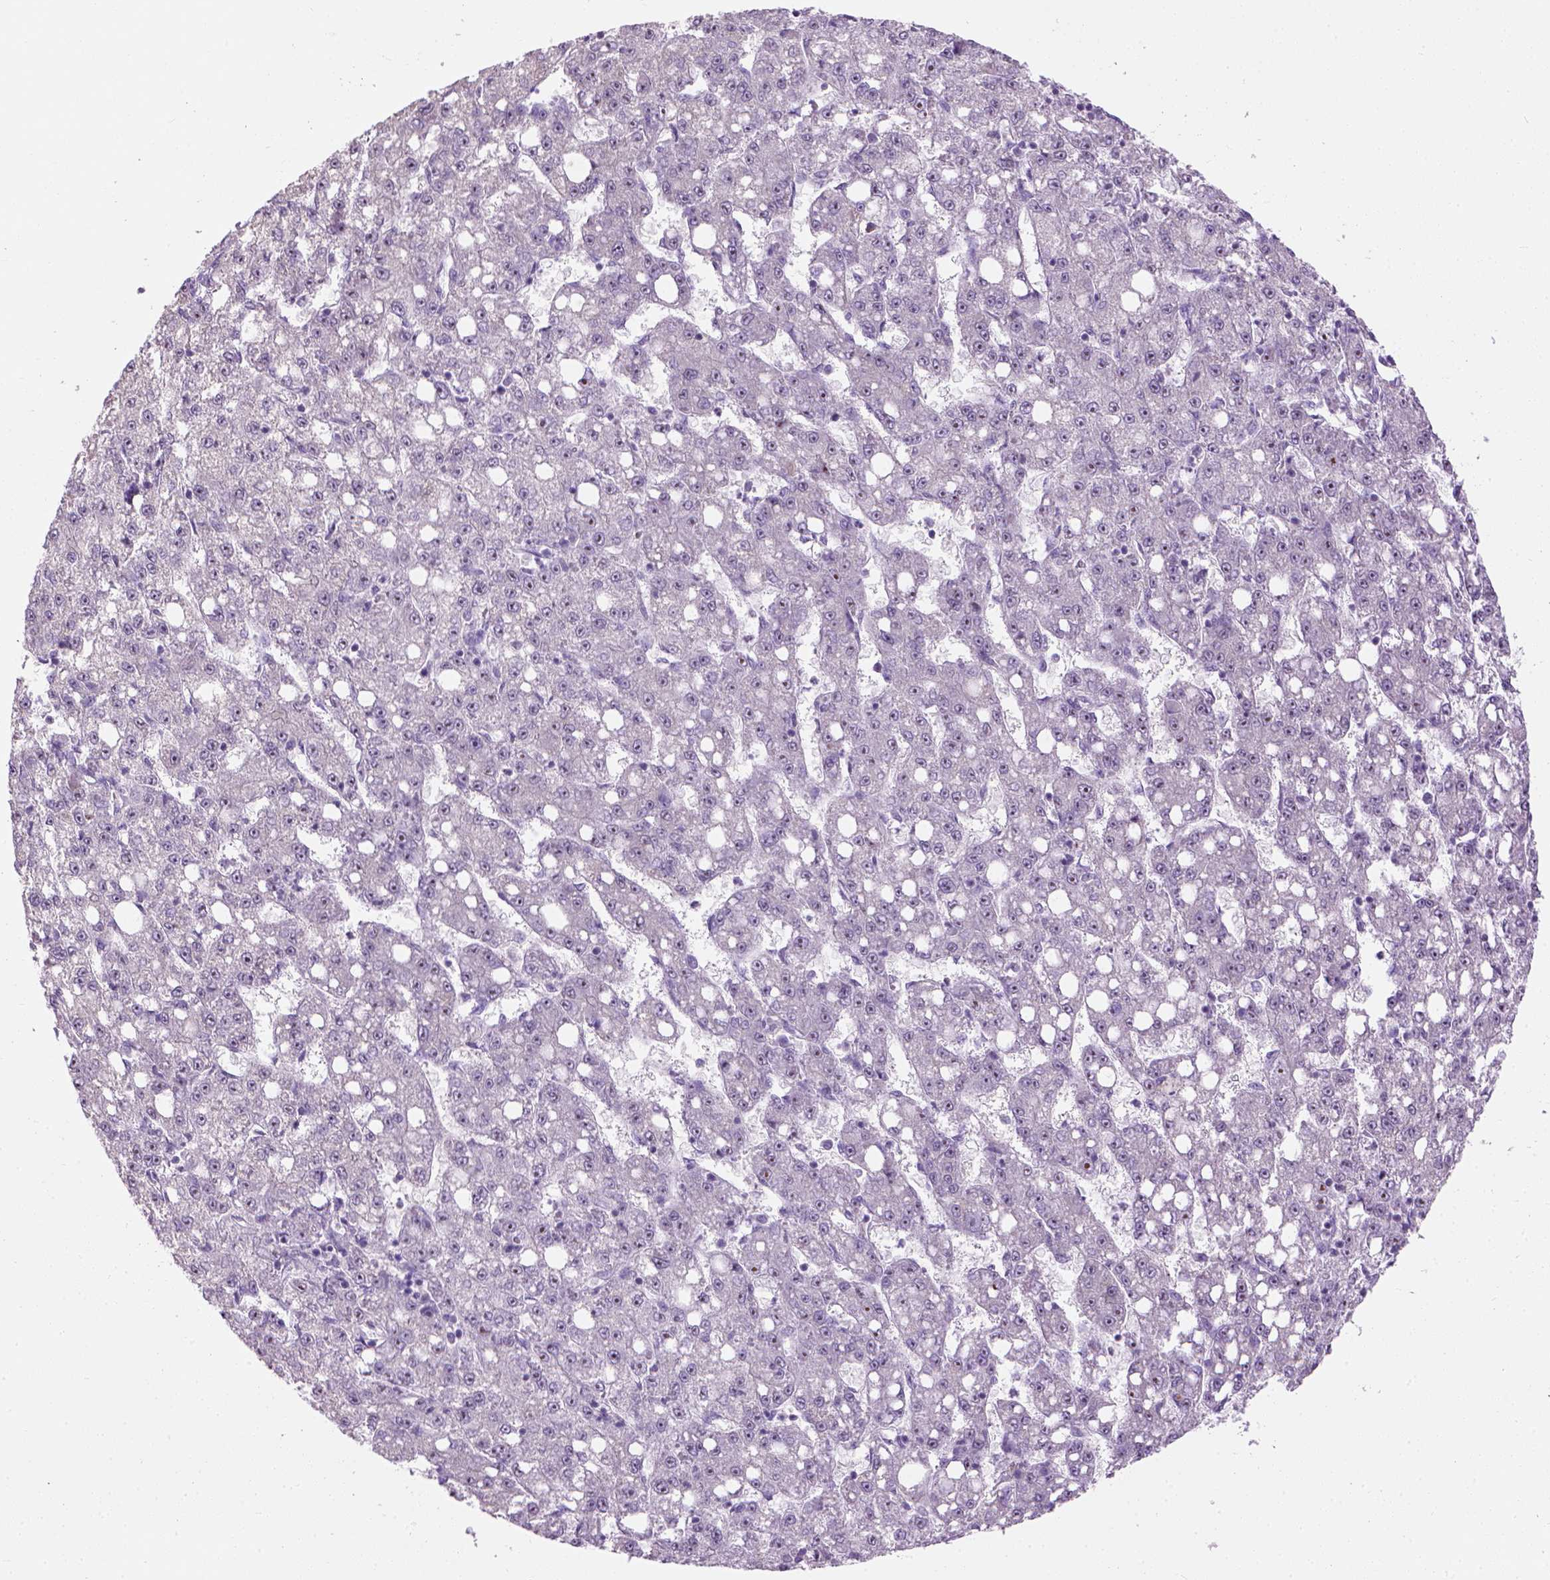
{"staining": {"intensity": "negative", "quantity": "none", "location": "none"}, "tissue": "liver cancer", "cell_type": "Tumor cells", "image_type": "cancer", "snomed": [{"axis": "morphology", "description": "Carcinoma, Hepatocellular, NOS"}, {"axis": "topography", "description": "Liver"}], "caption": "High power microscopy micrograph of an immunohistochemistry image of liver hepatocellular carcinoma, revealing no significant positivity in tumor cells.", "gene": "UTP4", "patient": {"sex": "female", "age": 65}}